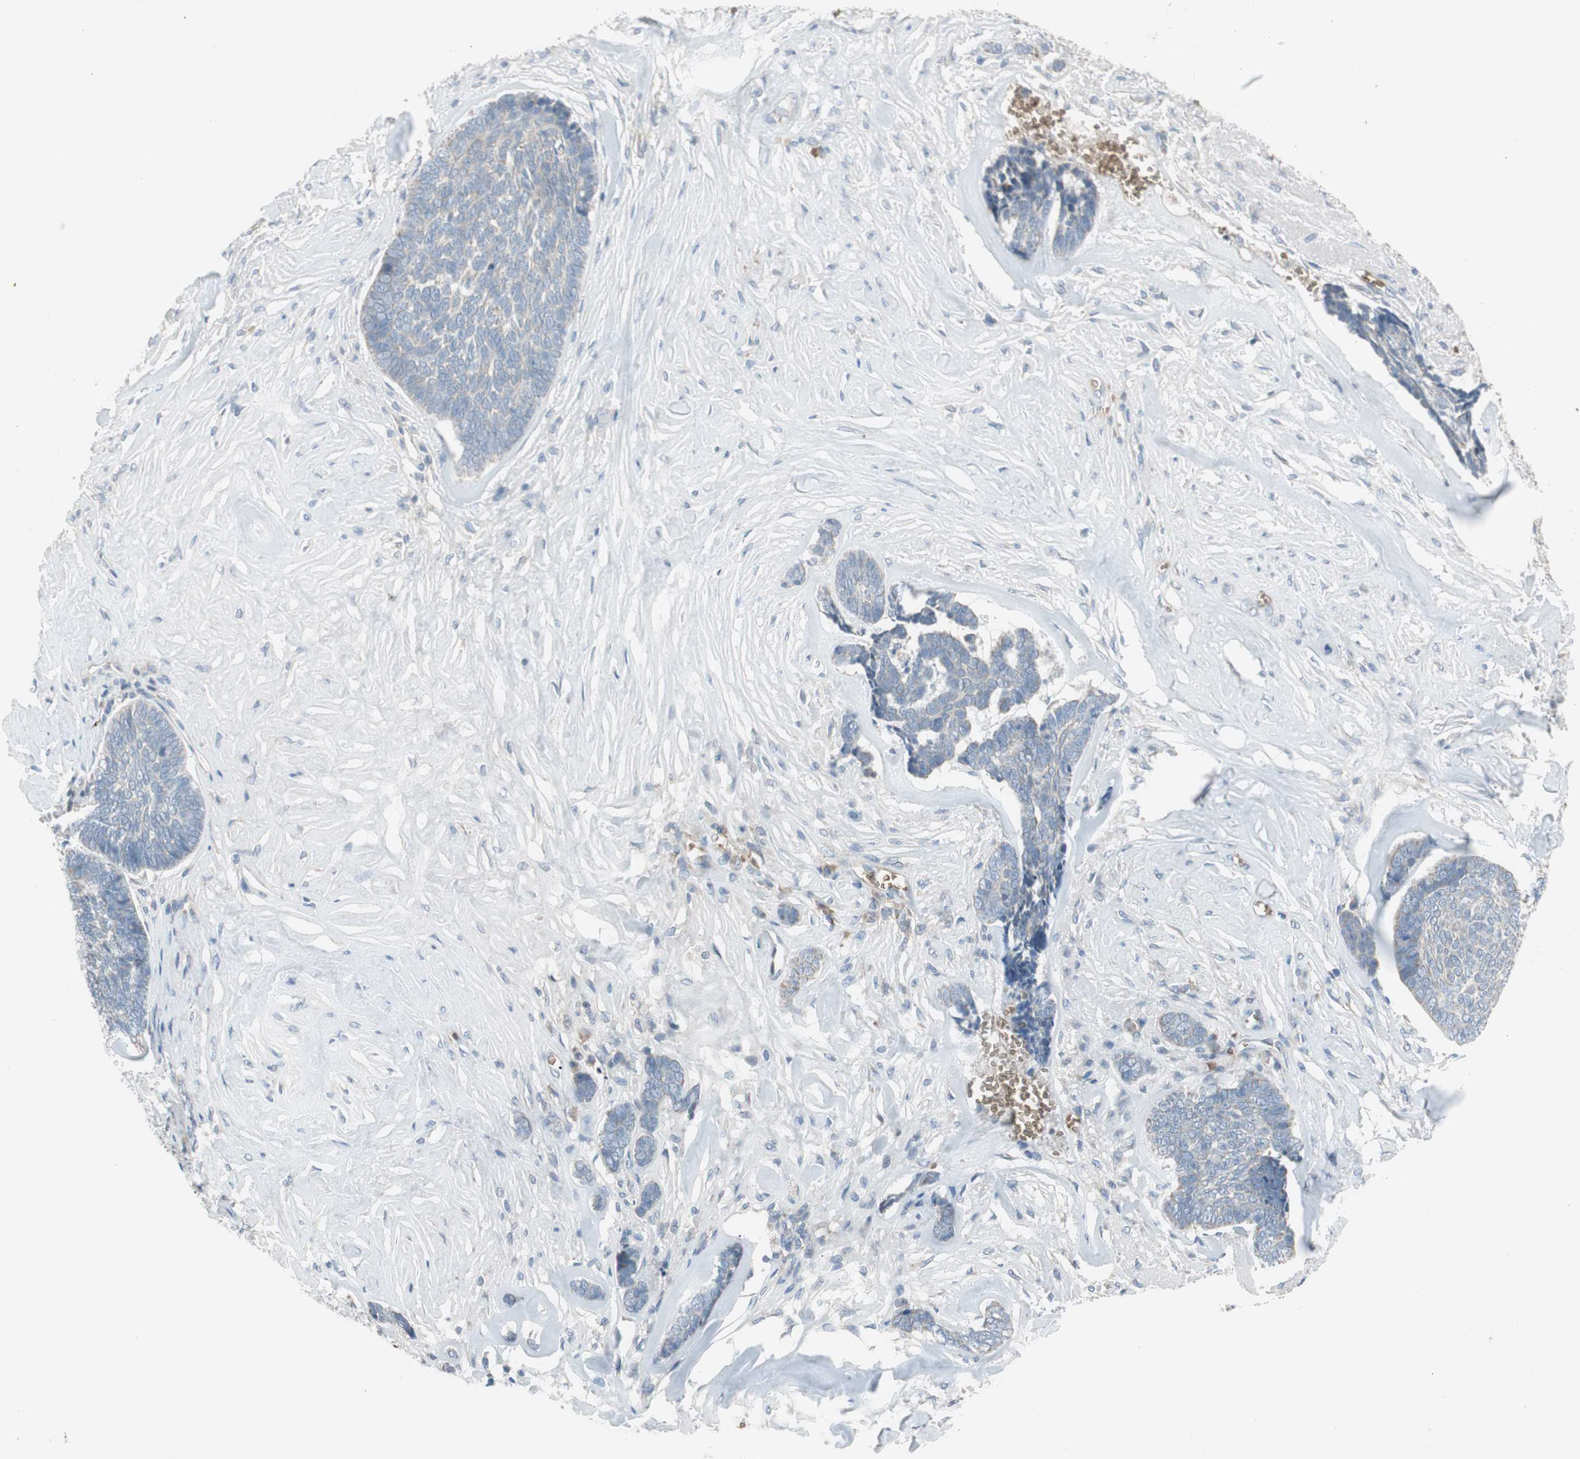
{"staining": {"intensity": "weak", "quantity": "<25%", "location": "cytoplasmic/membranous"}, "tissue": "skin cancer", "cell_type": "Tumor cells", "image_type": "cancer", "snomed": [{"axis": "morphology", "description": "Basal cell carcinoma"}, {"axis": "topography", "description": "Skin"}], "caption": "Micrograph shows no significant protein positivity in tumor cells of basal cell carcinoma (skin).", "gene": "GYPC", "patient": {"sex": "male", "age": 84}}